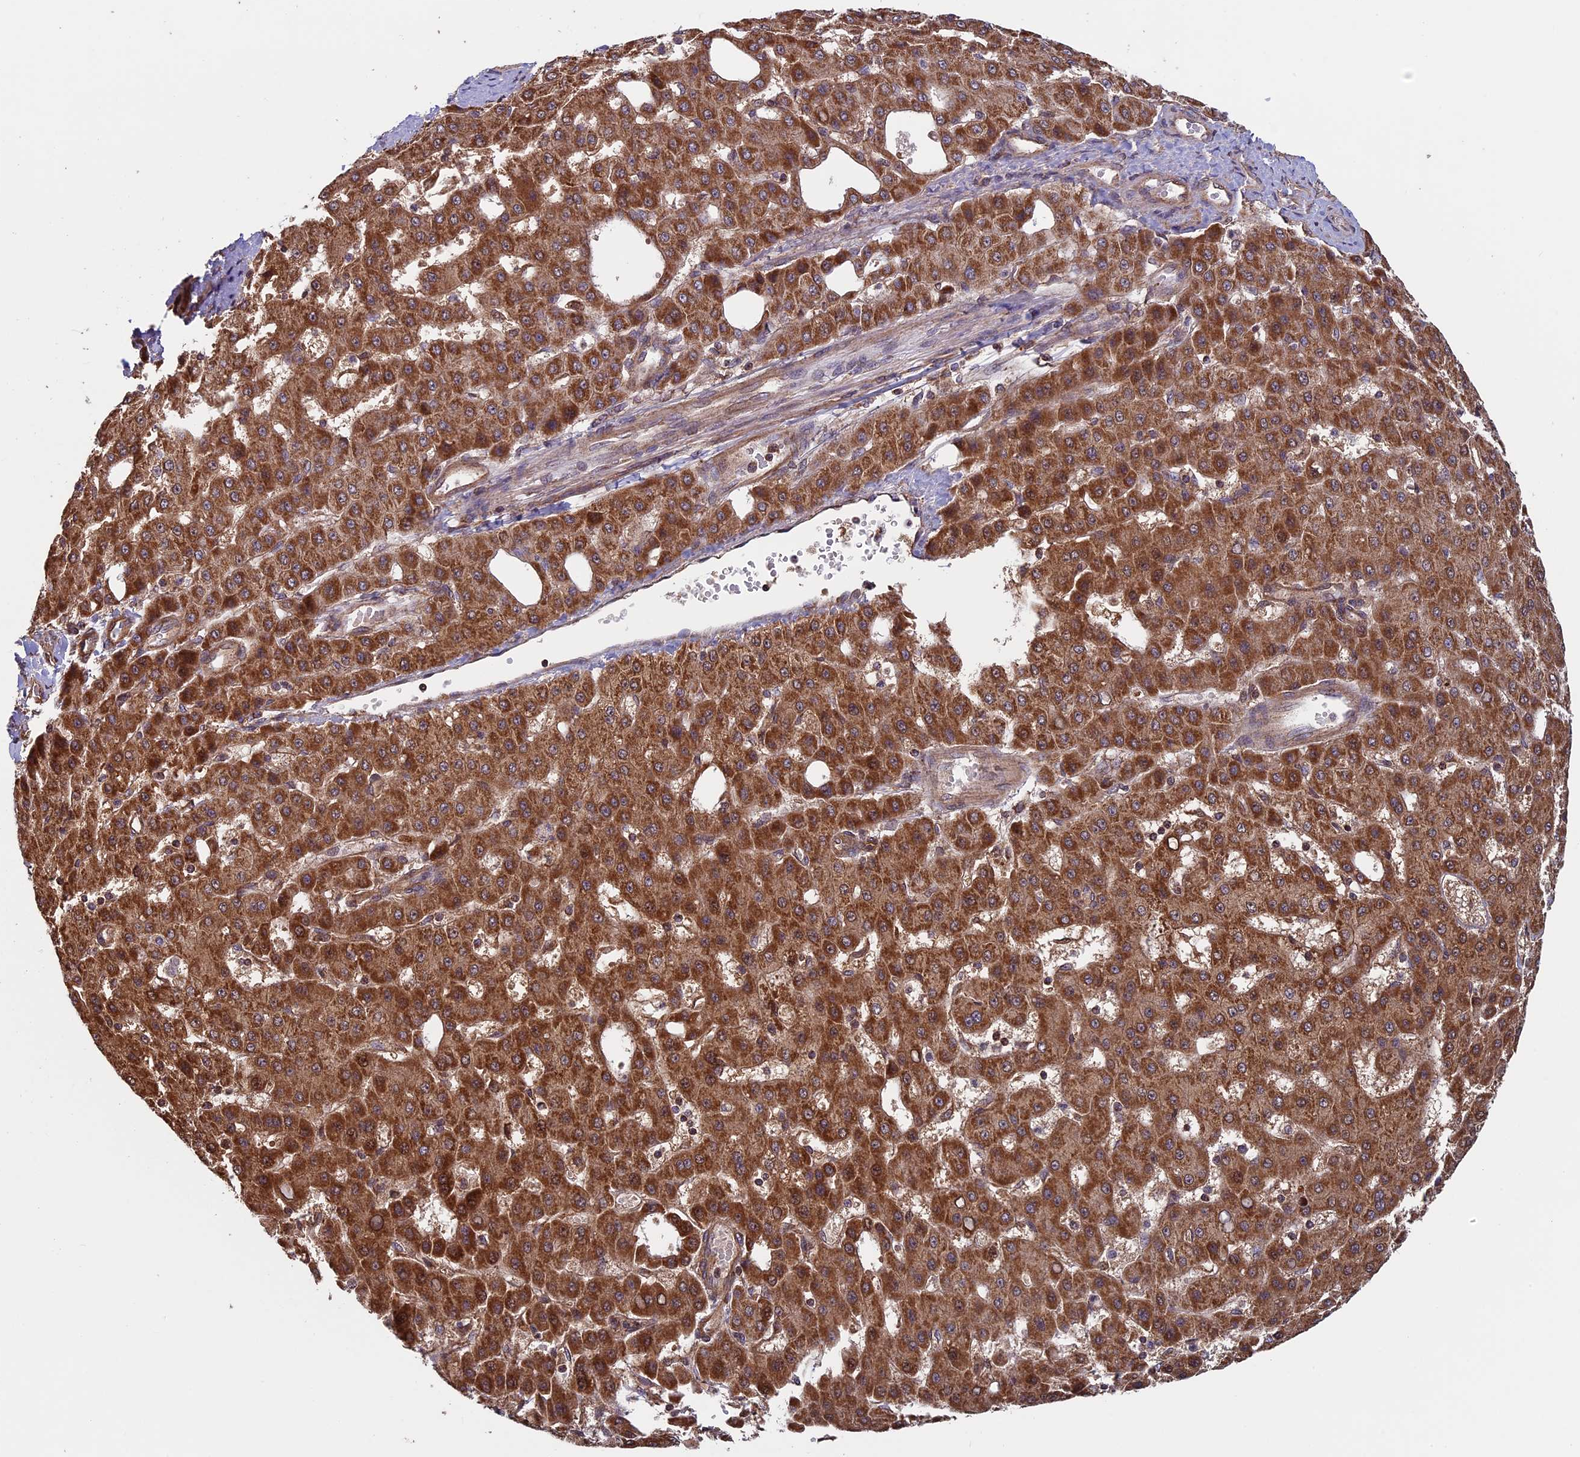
{"staining": {"intensity": "strong", "quantity": ">75%", "location": "cytoplasmic/membranous"}, "tissue": "liver cancer", "cell_type": "Tumor cells", "image_type": "cancer", "snomed": [{"axis": "morphology", "description": "Carcinoma, Hepatocellular, NOS"}, {"axis": "topography", "description": "Liver"}], "caption": "Immunohistochemical staining of human hepatocellular carcinoma (liver) exhibits strong cytoplasmic/membranous protein staining in approximately >75% of tumor cells. (IHC, brightfield microscopy, high magnification).", "gene": "CCDC8", "patient": {"sex": "male", "age": 47}}